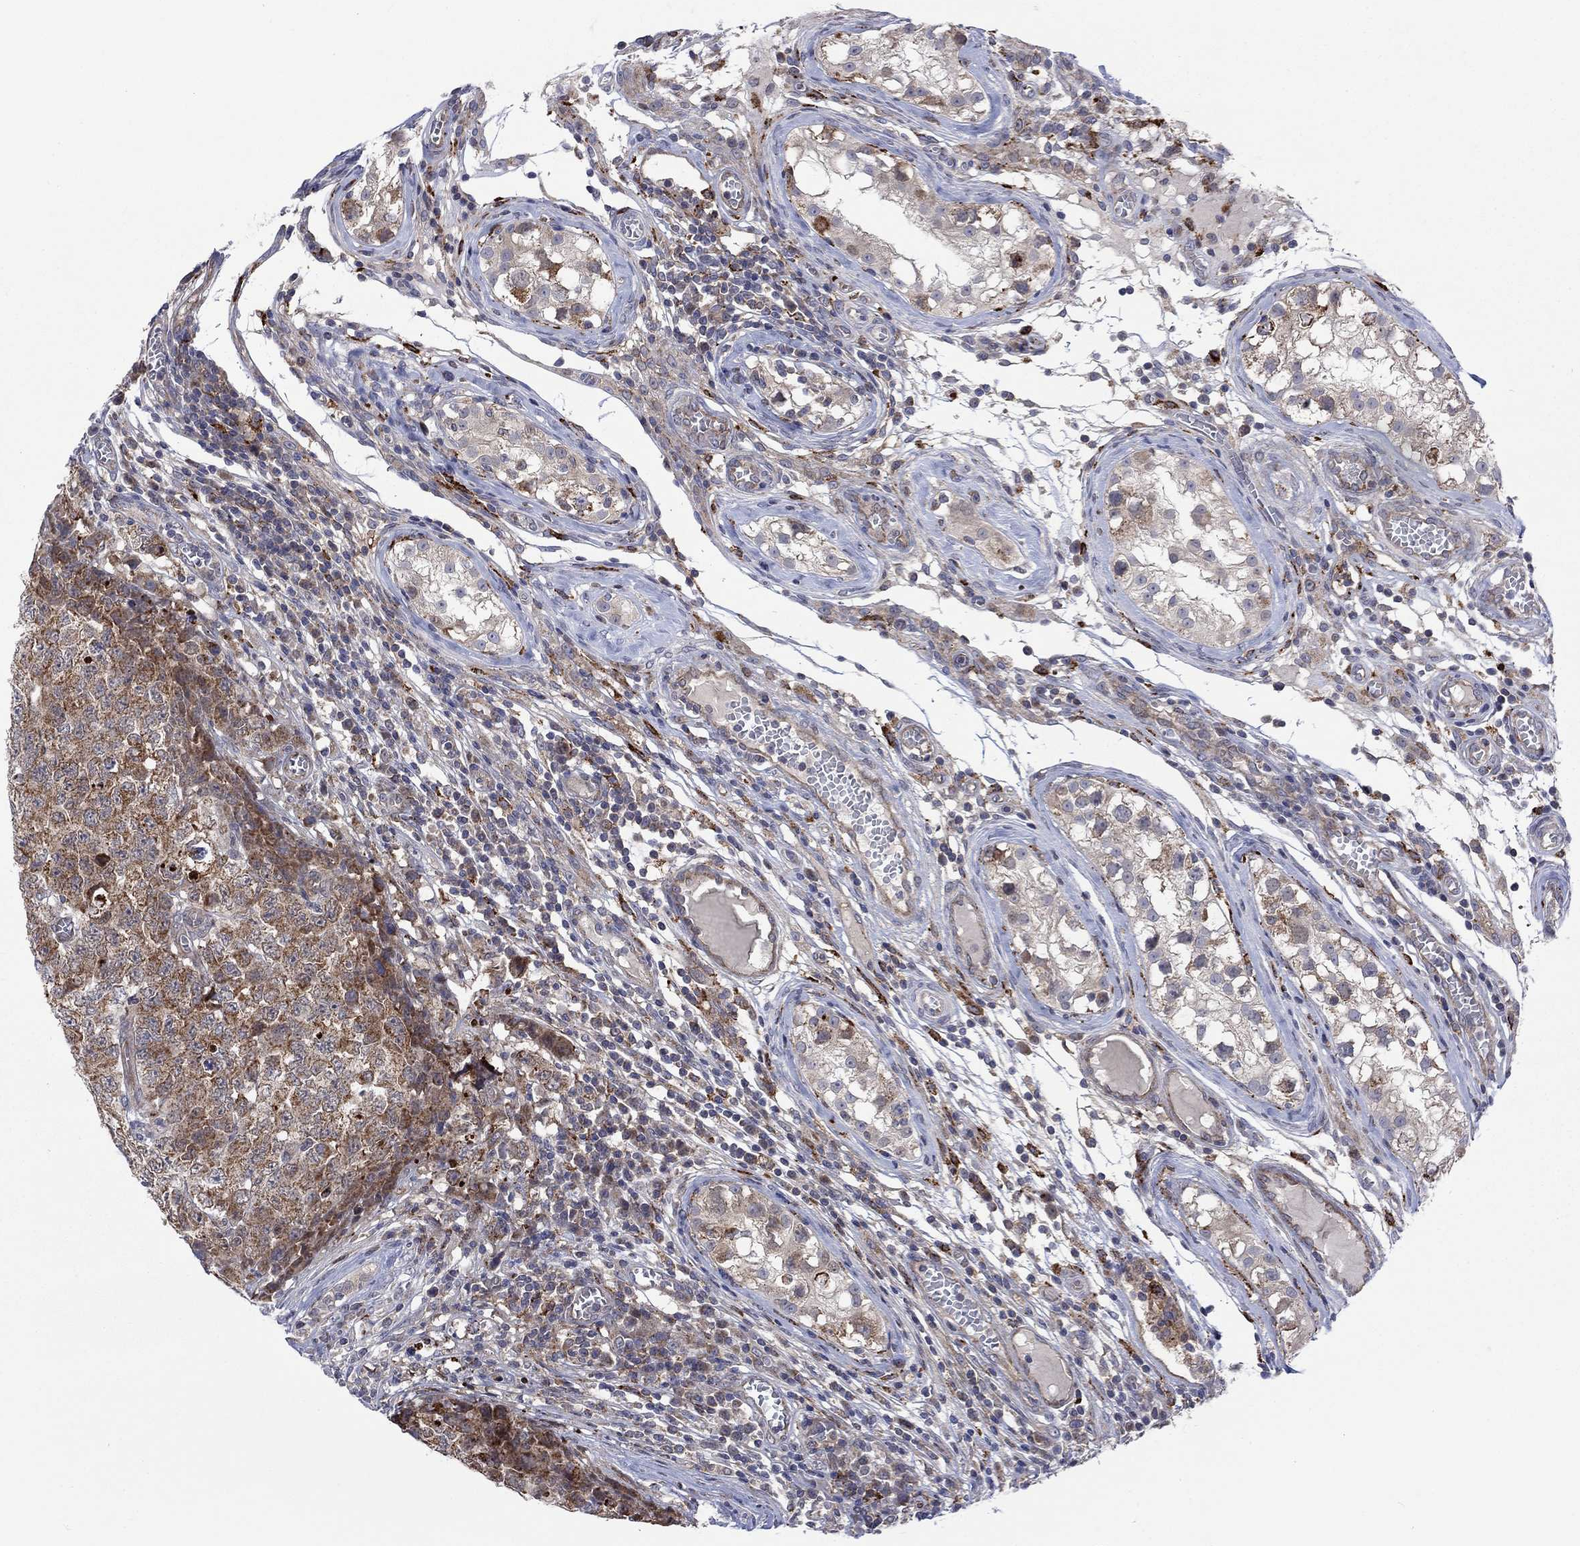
{"staining": {"intensity": "strong", "quantity": "25%-75%", "location": "cytoplasmic/membranous"}, "tissue": "testis cancer", "cell_type": "Tumor cells", "image_type": "cancer", "snomed": [{"axis": "morphology", "description": "Carcinoma, Embryonal, NOS"}, {"axis": "topography", "description": "Testis"}], "caption": "Strong cytoplasmic/membranous protein staining is appreciated in about 25%-75% of tumor cells in embryonal carcinoma (testis). (Brightfield microscopy of DAB IHC at high magnification).", "gene": "SLC35F2", "patient": {"sex": "male", "age": 23}}